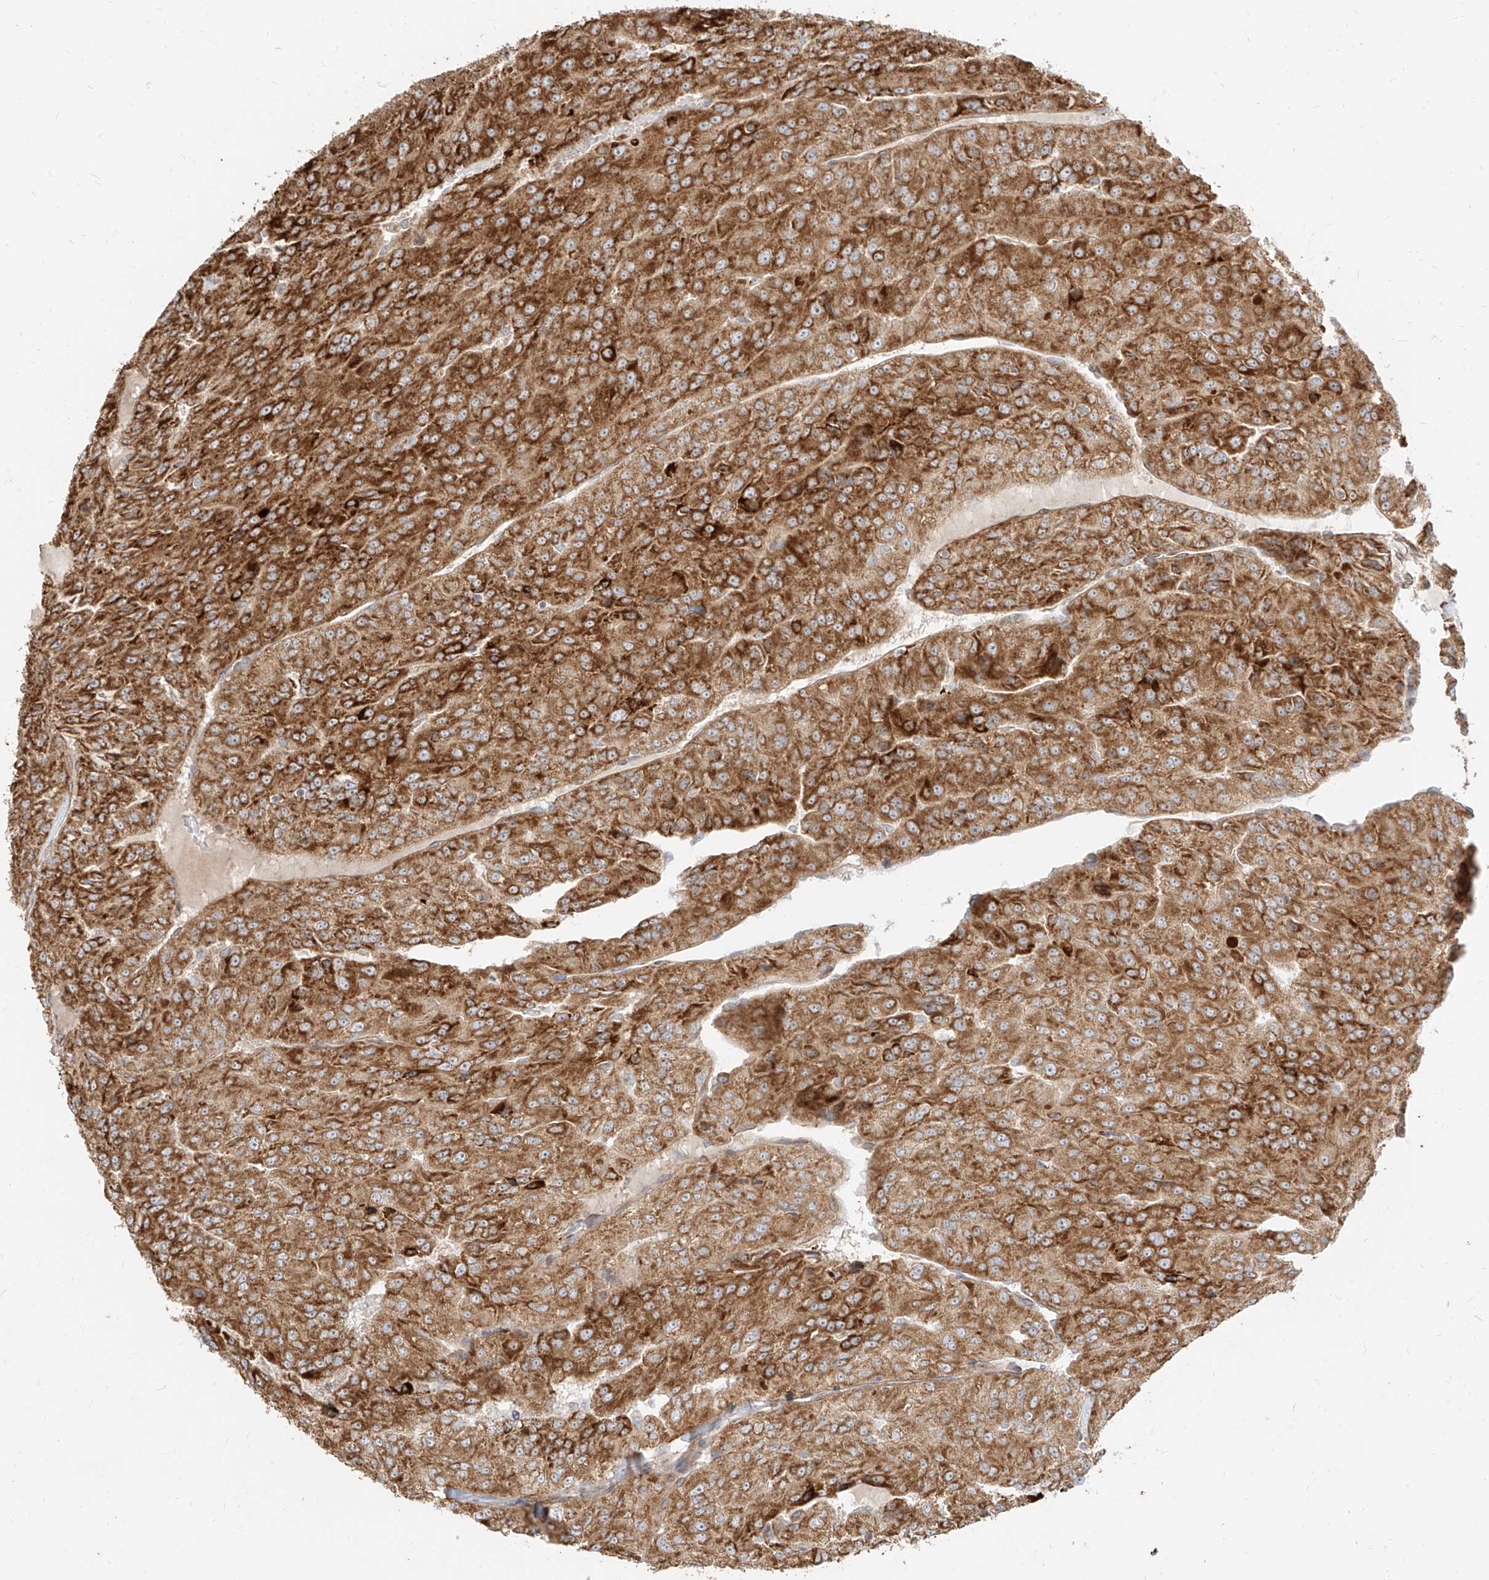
{"staining": {"intensity": "strong", "quantity": ">75%", "location": "cytoplasmic/membranous"}, "tissue": "renal cancer", "cell_type": "Tumor cells", "image_type": "cancer", "snomed": [{"axis": "morphology", "description": "Adenocarcinoma, NOS"}, {"axis": "topography", "description": "Kidney"}], "caption": "Renal cancer (adenocarcinoma) tissue reveals strong cytoplasmic/membranous positivity in about >75% of tumor cells", "gene": "PLCL1", "patient": {"sex": "female", "age": 63}}